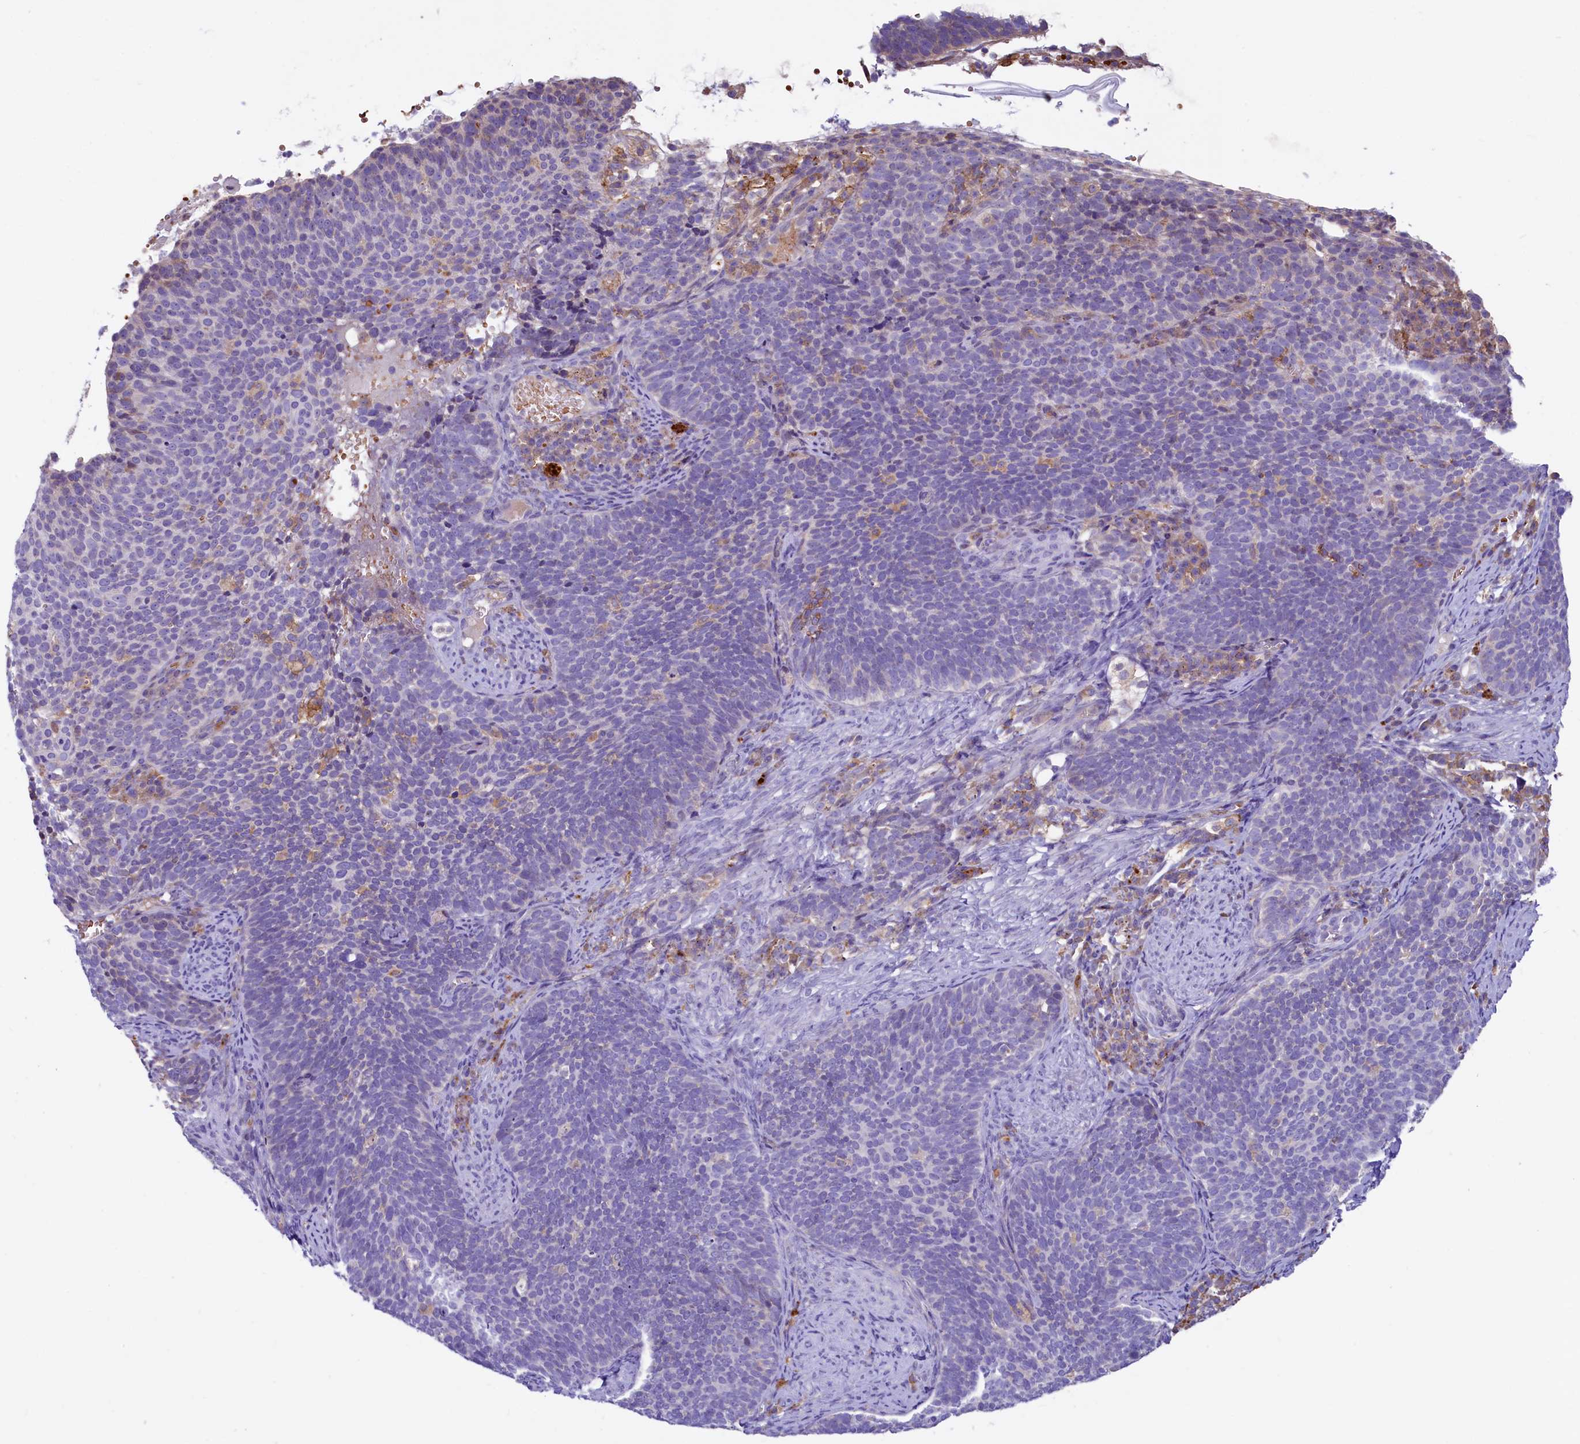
{"staining": {"intensity": "negative", "quantity": "none", "location": "none"}, "tissue": "cervical cancer", "cell_type": "Tumor cells", "image_type": "cancer", "snomed": [{"axis": "morphology", "description": "Normal tissue, NOS"}, {"axis": "morphology", "description": "Squamous cell carcinoma, NOS"}, {"axis": "topography", "description": "Cervix"}], "caption": "DAB (3,3'-diaminobenzidine) immunohistochemical staining of cervical cancer exhibits no significant expression in tumor cells.", "gene": "HPS6", "patient": {"sex": "female", "age": 39}}